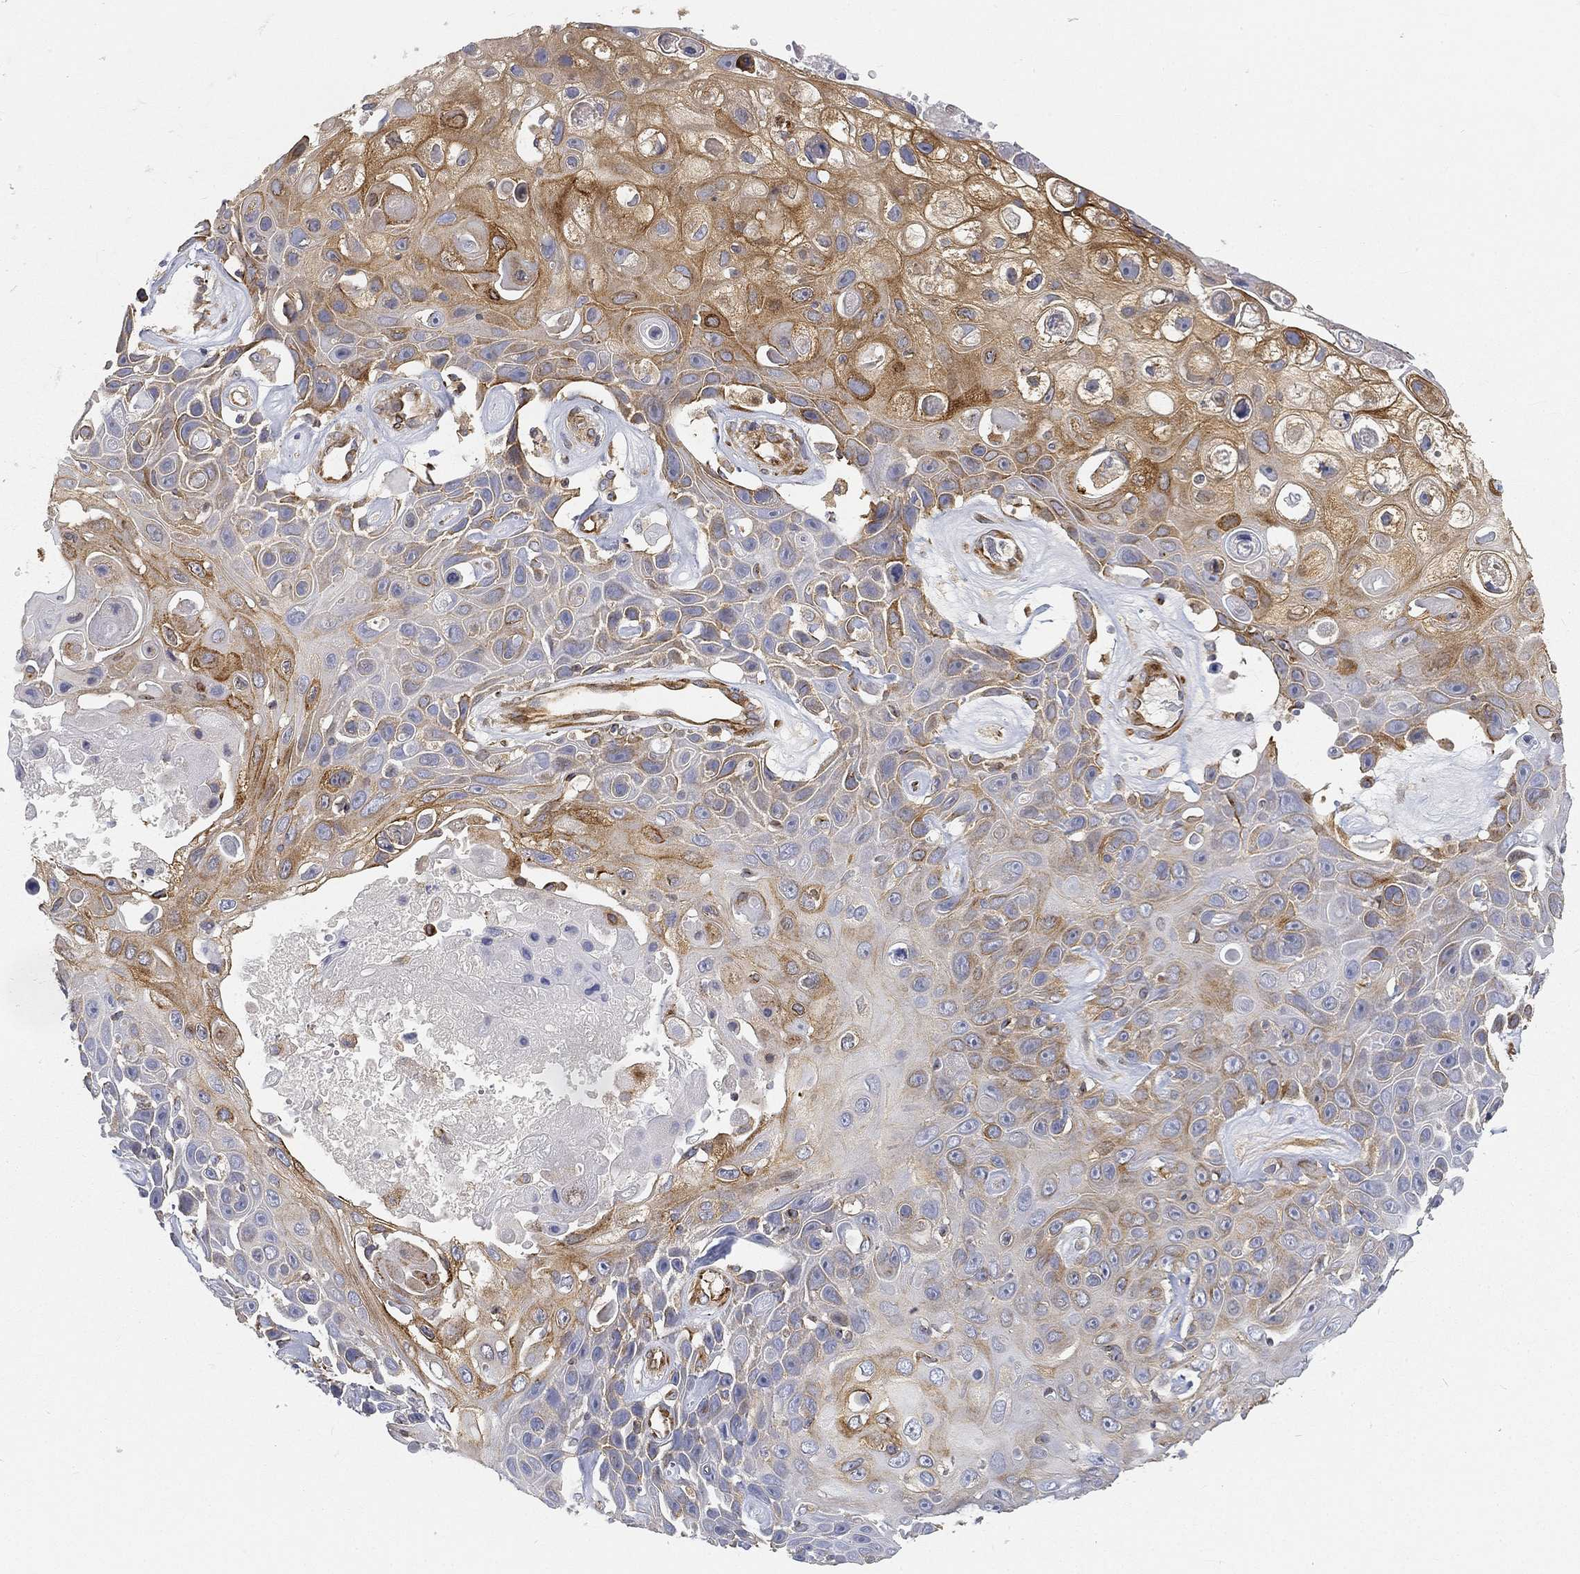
{"staining": {"intensity": "moderate", "quantity": "25%-75%", "location": "cytoplasmic/membranous"}, "tissue": "skin cancer", "cell_type": "Tumor cells", "image_type": "cancer", "snomed": [{"axis": "morphology", "description": "Squamous cell carcinoma, NOS"}, {"axis": "topography", "description": "Skin"}], "caption": "Protein staining of skin cancer (squamous cell carcinoma) tissue reveals moderate cytoplasmic/membranous positivity in about 25%-75% of tumor cells.", "gene": "TMEM25", "patient": {"sex": "male", "age": 82}}